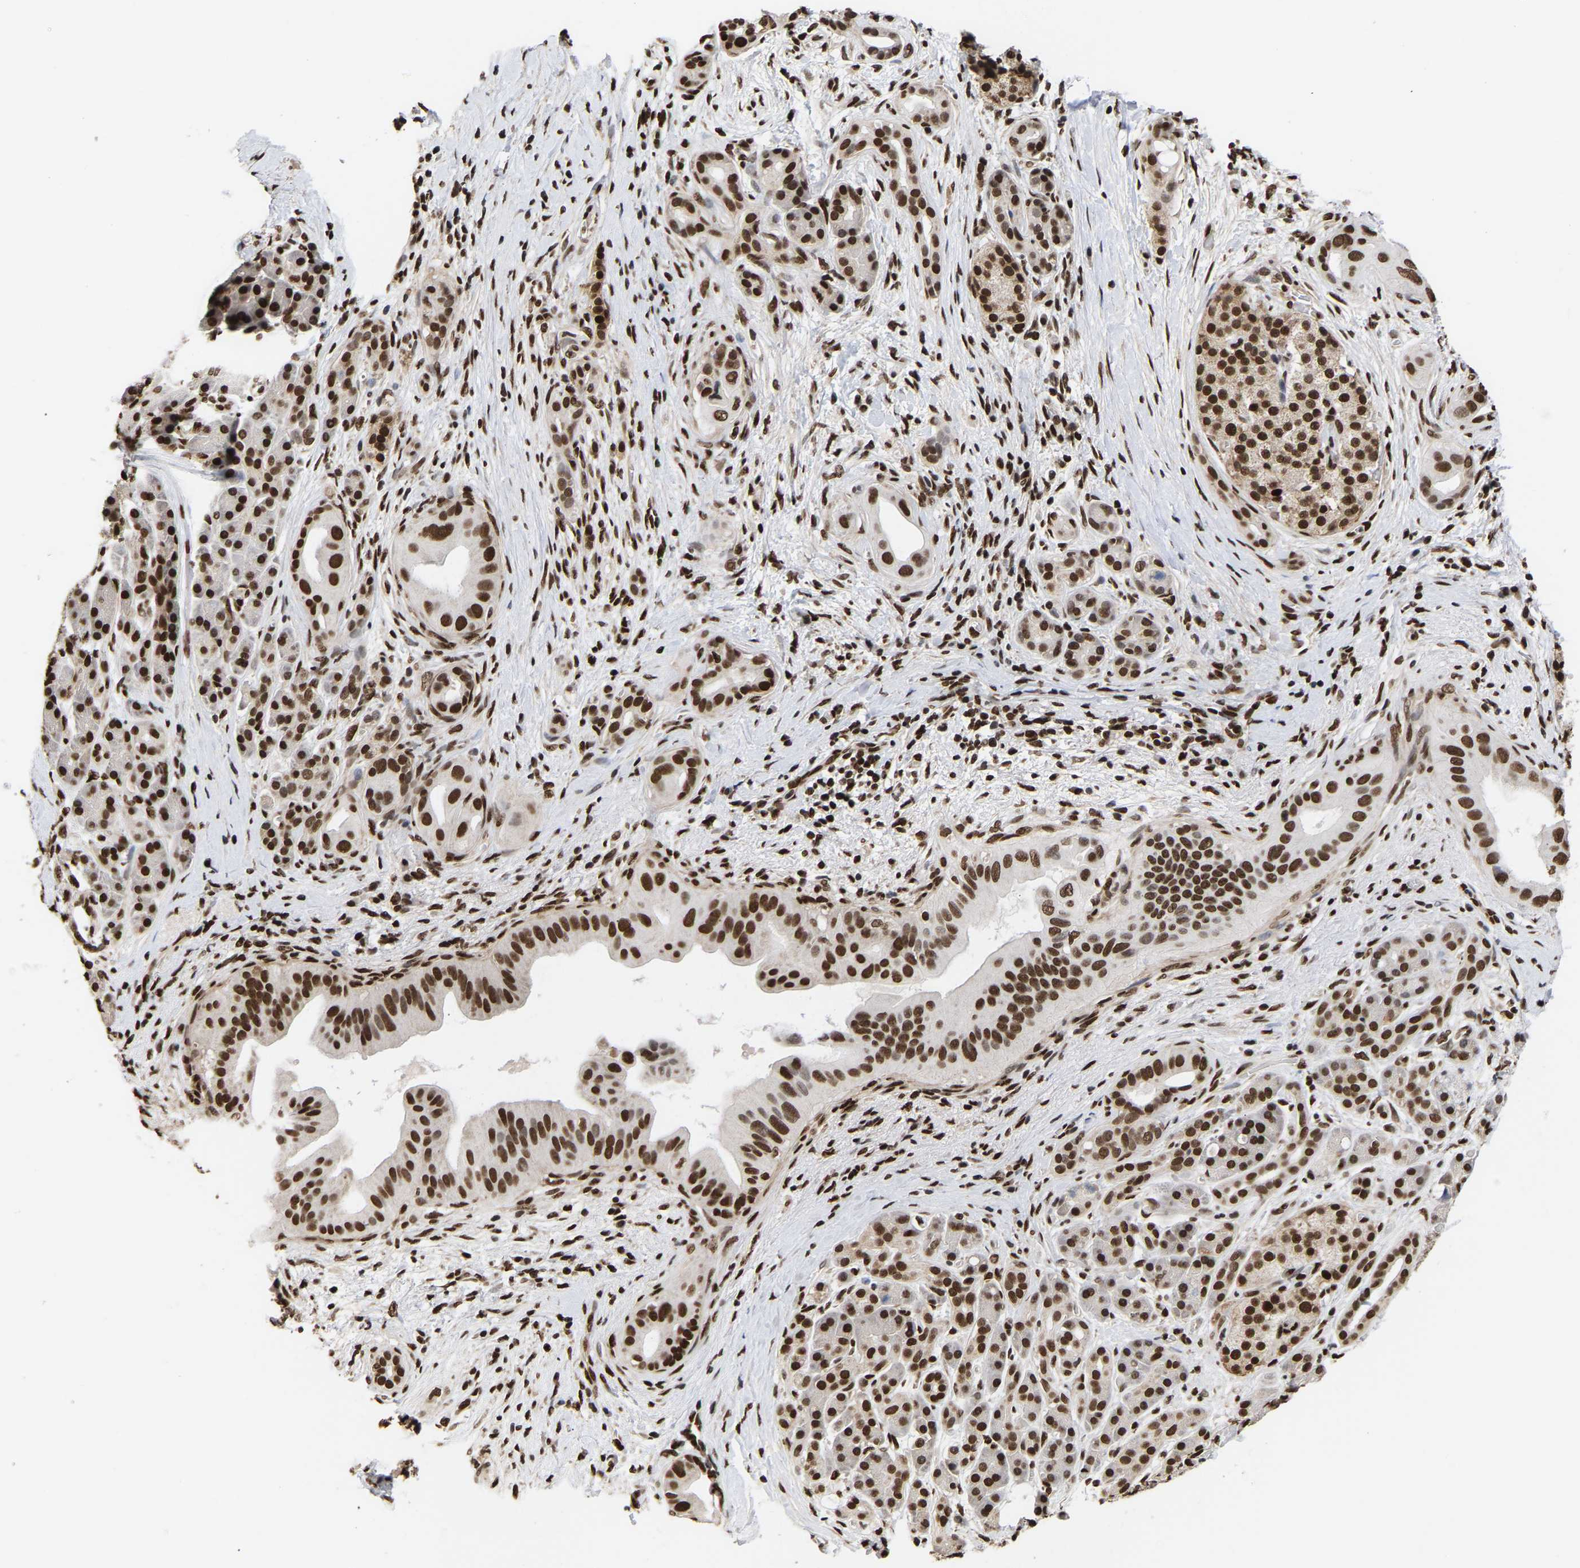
{"staining": {"intensity": "strong", "quantity": ">75%", "location": "nuclear"}, "tissue": "pancreatic cancer", "cell_type": "Tumor cells", "image_type": "cancer", "snomed": [{"axis": "morphology", "description": "Adenocarcinoma, NOS"}, {"axis": "topography", "description": "Pancreas"}], "caption": "Immunohistochemical staining of pancreatic adenocarcinoma shows high levels of strong nuclear protein staining in approximately >75% of tumor cells.", "gene": "PSIP1", "patient": {"sex": "male", "age": 55}}